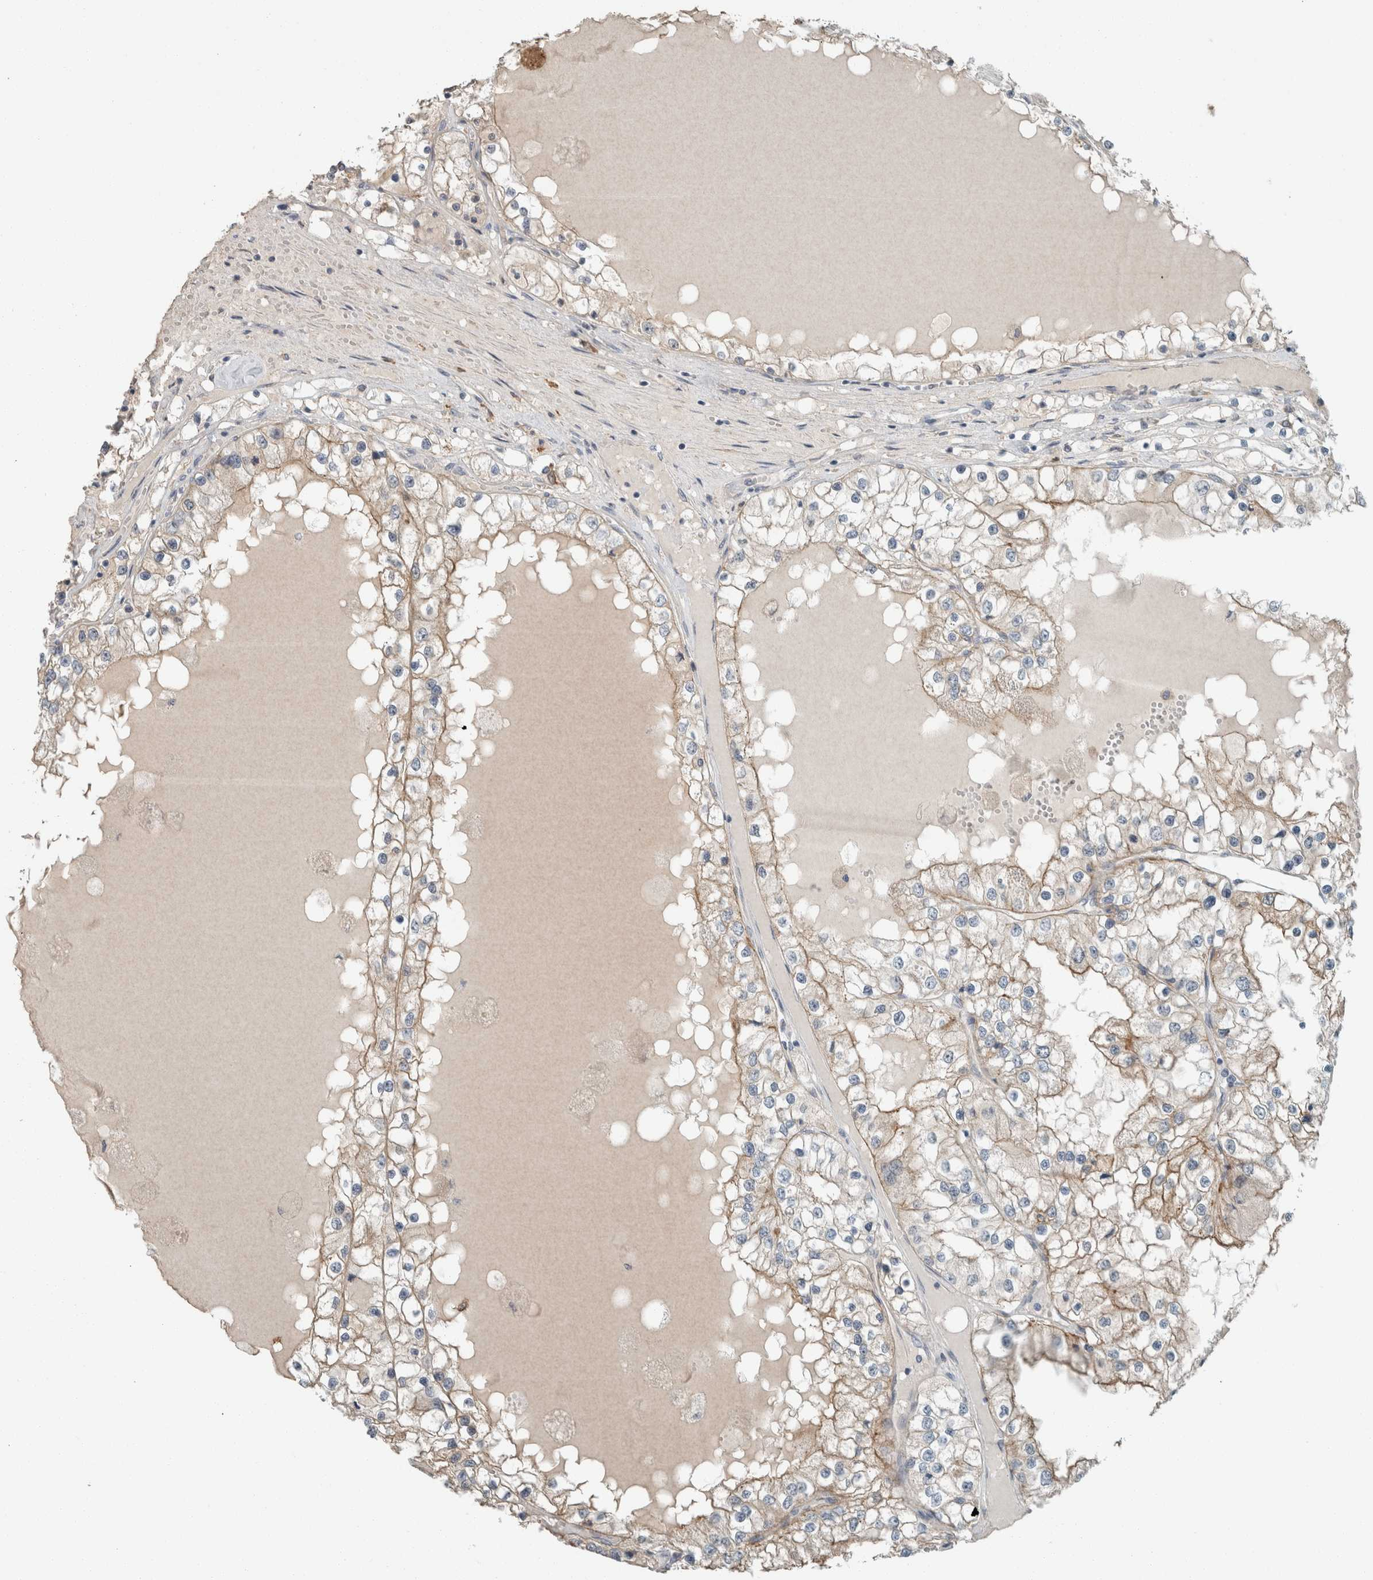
{"staining": {"intensity": "weak", "quantity": "25%-75%", "location": "cytoplasmic/membranous"}, "tissue": "renal cancer", "cell_type": "Tumor cells", "image_type": "cancer", "snomed": [{"axis": "morphology", "description": "Adenocarcinoma, NOS"}, {"axis": "topography", "description": "Kidney"}], "caption": "Brown immunohistochemical staining in human renal adenocarcinoma shows weak cytoplasmic/membranous expression in approximately 25%-75% of tumor cells.", "gene": "SCIN", "patient": {"sex": "male", "age": 68}}